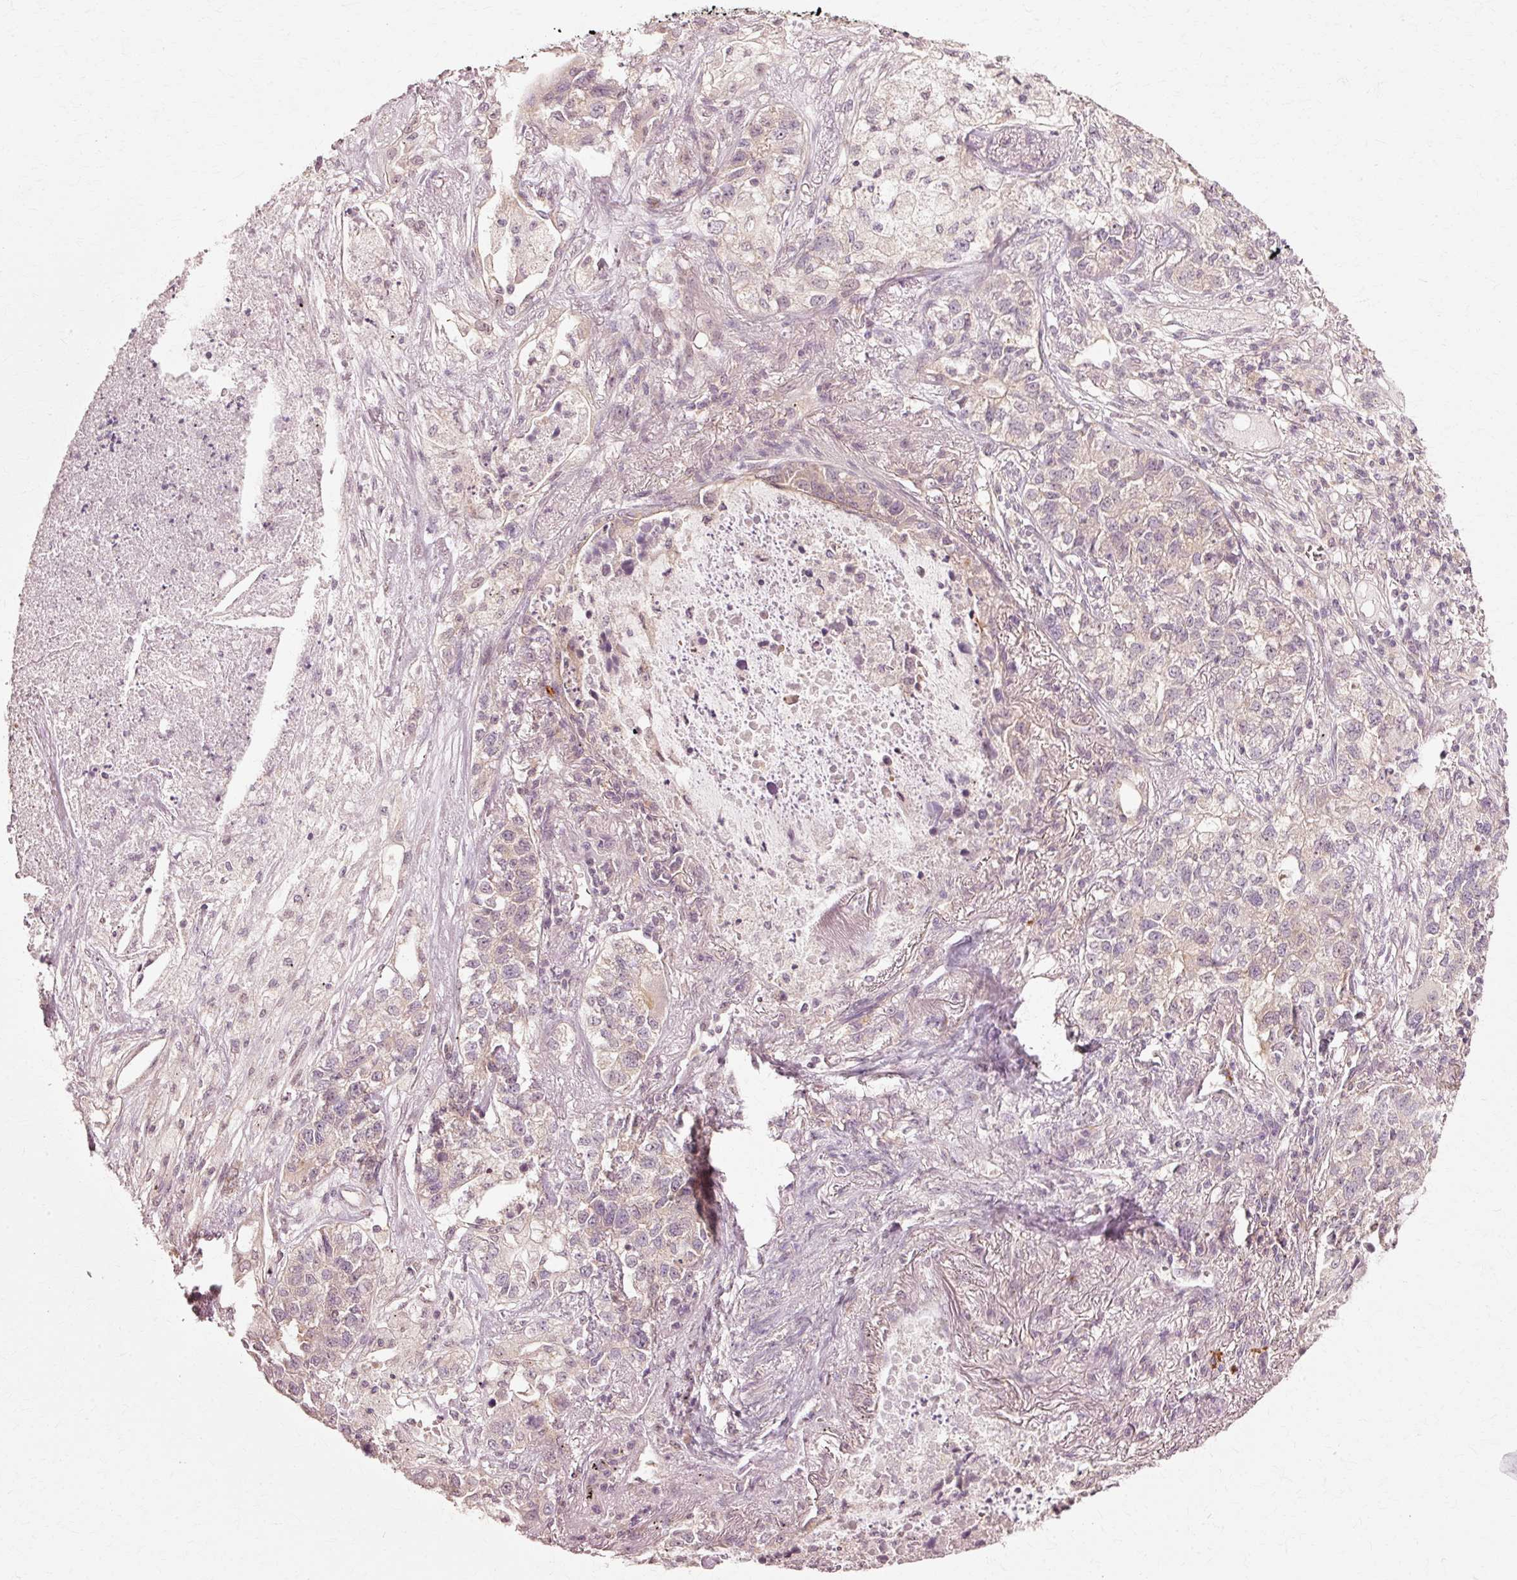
{"staining": {"intensity": "weak", "quantity": "25%-75%", "location": "cytoplasmic/membranous"}, "tissue": "lung cancer", "cell_type": "Tumor cells", "image_type": "cancer", "snomed": [{"axis": "morphology", "description": "Adenocarcinoma, NOS"}, {"axis": "topography", "description": "Lung"}], "caption": "Lung cancer was stained to show a protein in brown. There is low levels of weak cytoplasmic/membranous expression in about 25%-75% of tumor cells.", "gene": "RGPD5", "patient": {"sex": "male", "age": 49}}